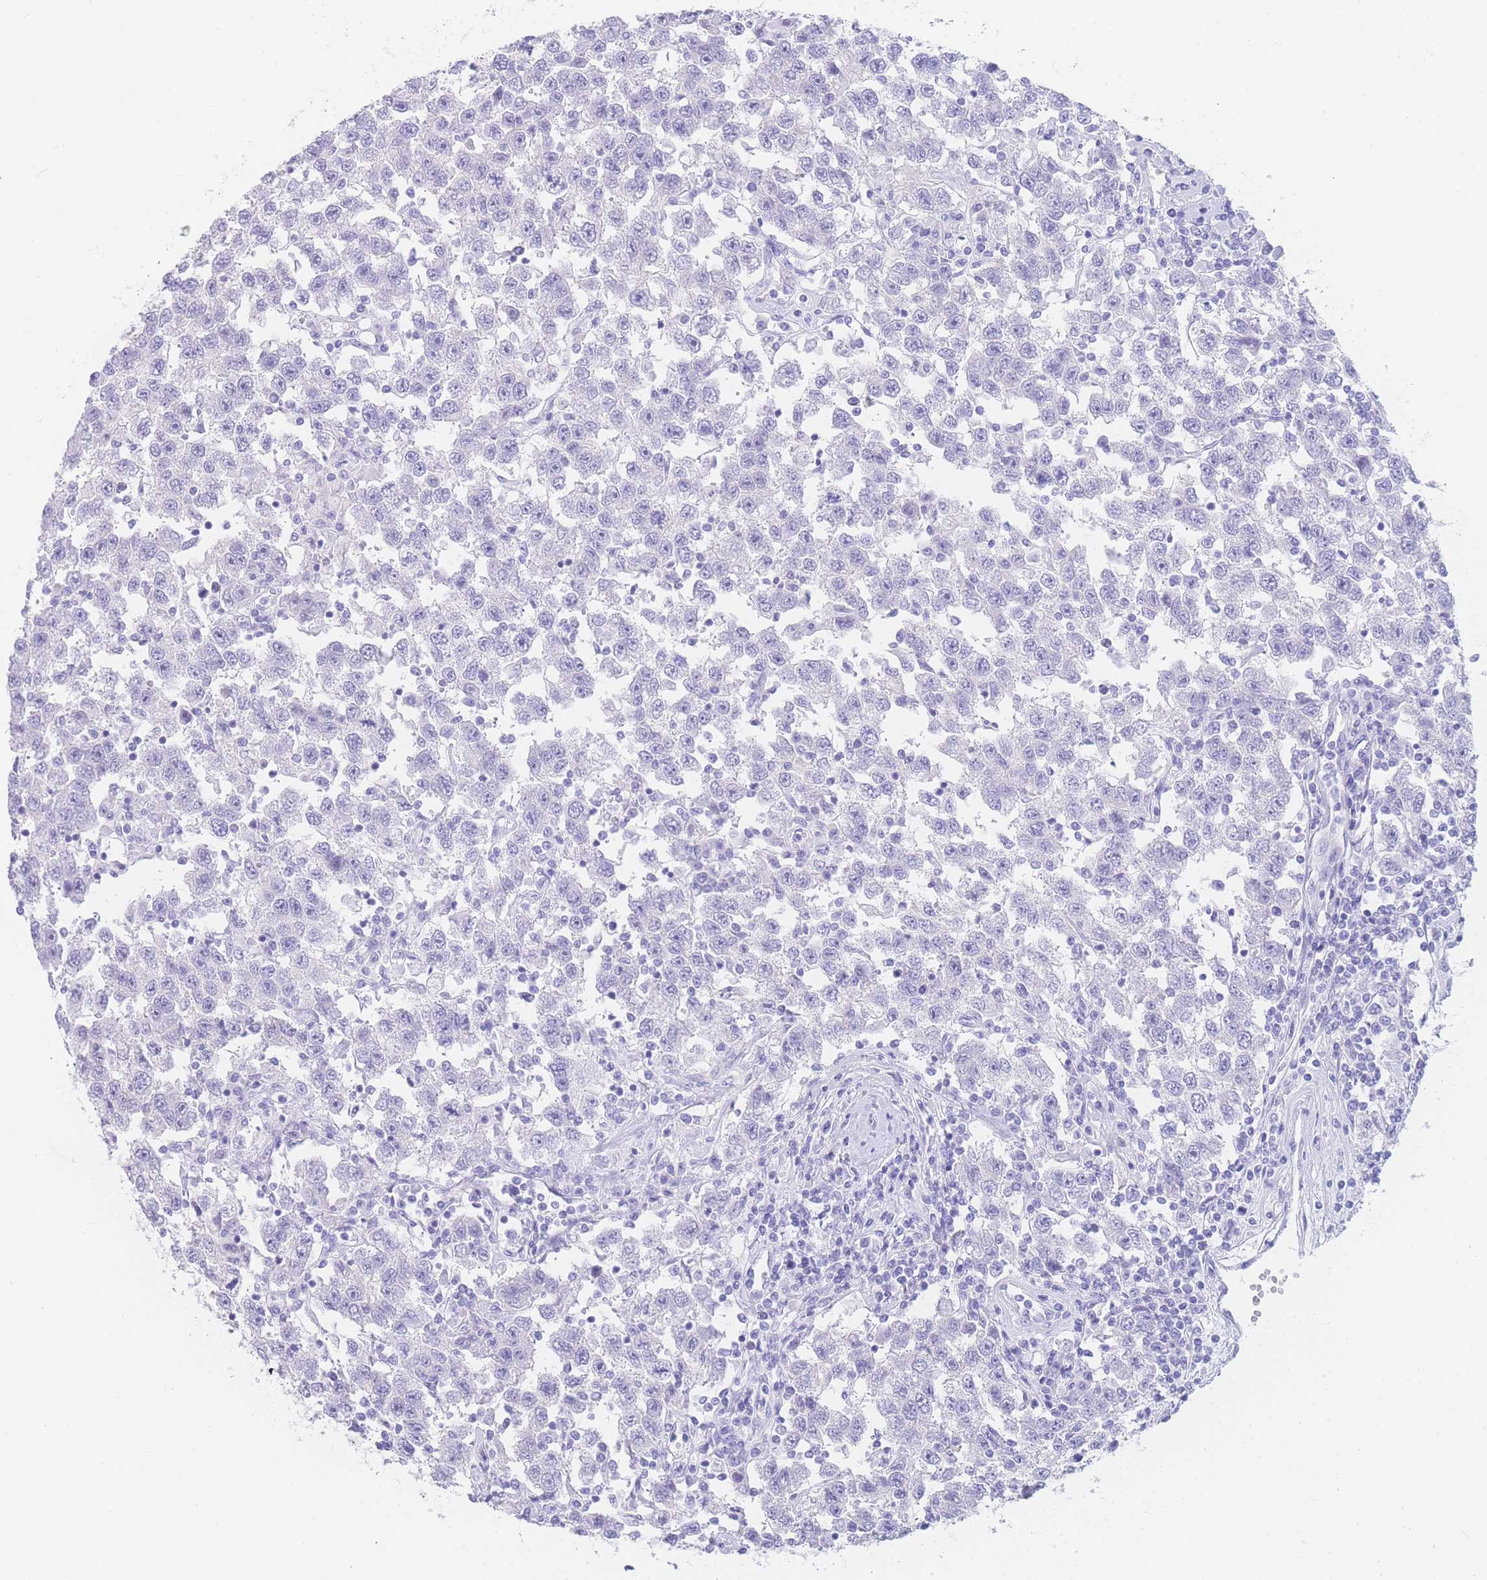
{"staining": {"intensity": "negative", "quantity": "none", "location": "none"}, "tissue": "testis cancer", "cell_type": "Tumor cells", "image_type": "cancer", "snomed": [{"axis": "morphology", "description": "Seminoma, NOS"}, {"axis": "topography", "description": "Testis"}], "caption": "Immunohistochemistry of human testis seminoma exhibits no expression in tumor cells. (Stains: DAB IHC with hematoxylin counter stain, Microscopy: brightfield microscopy at high magnification).", "gene": "LZTFL1", "patient": {"sex": "male", "age": 41}}